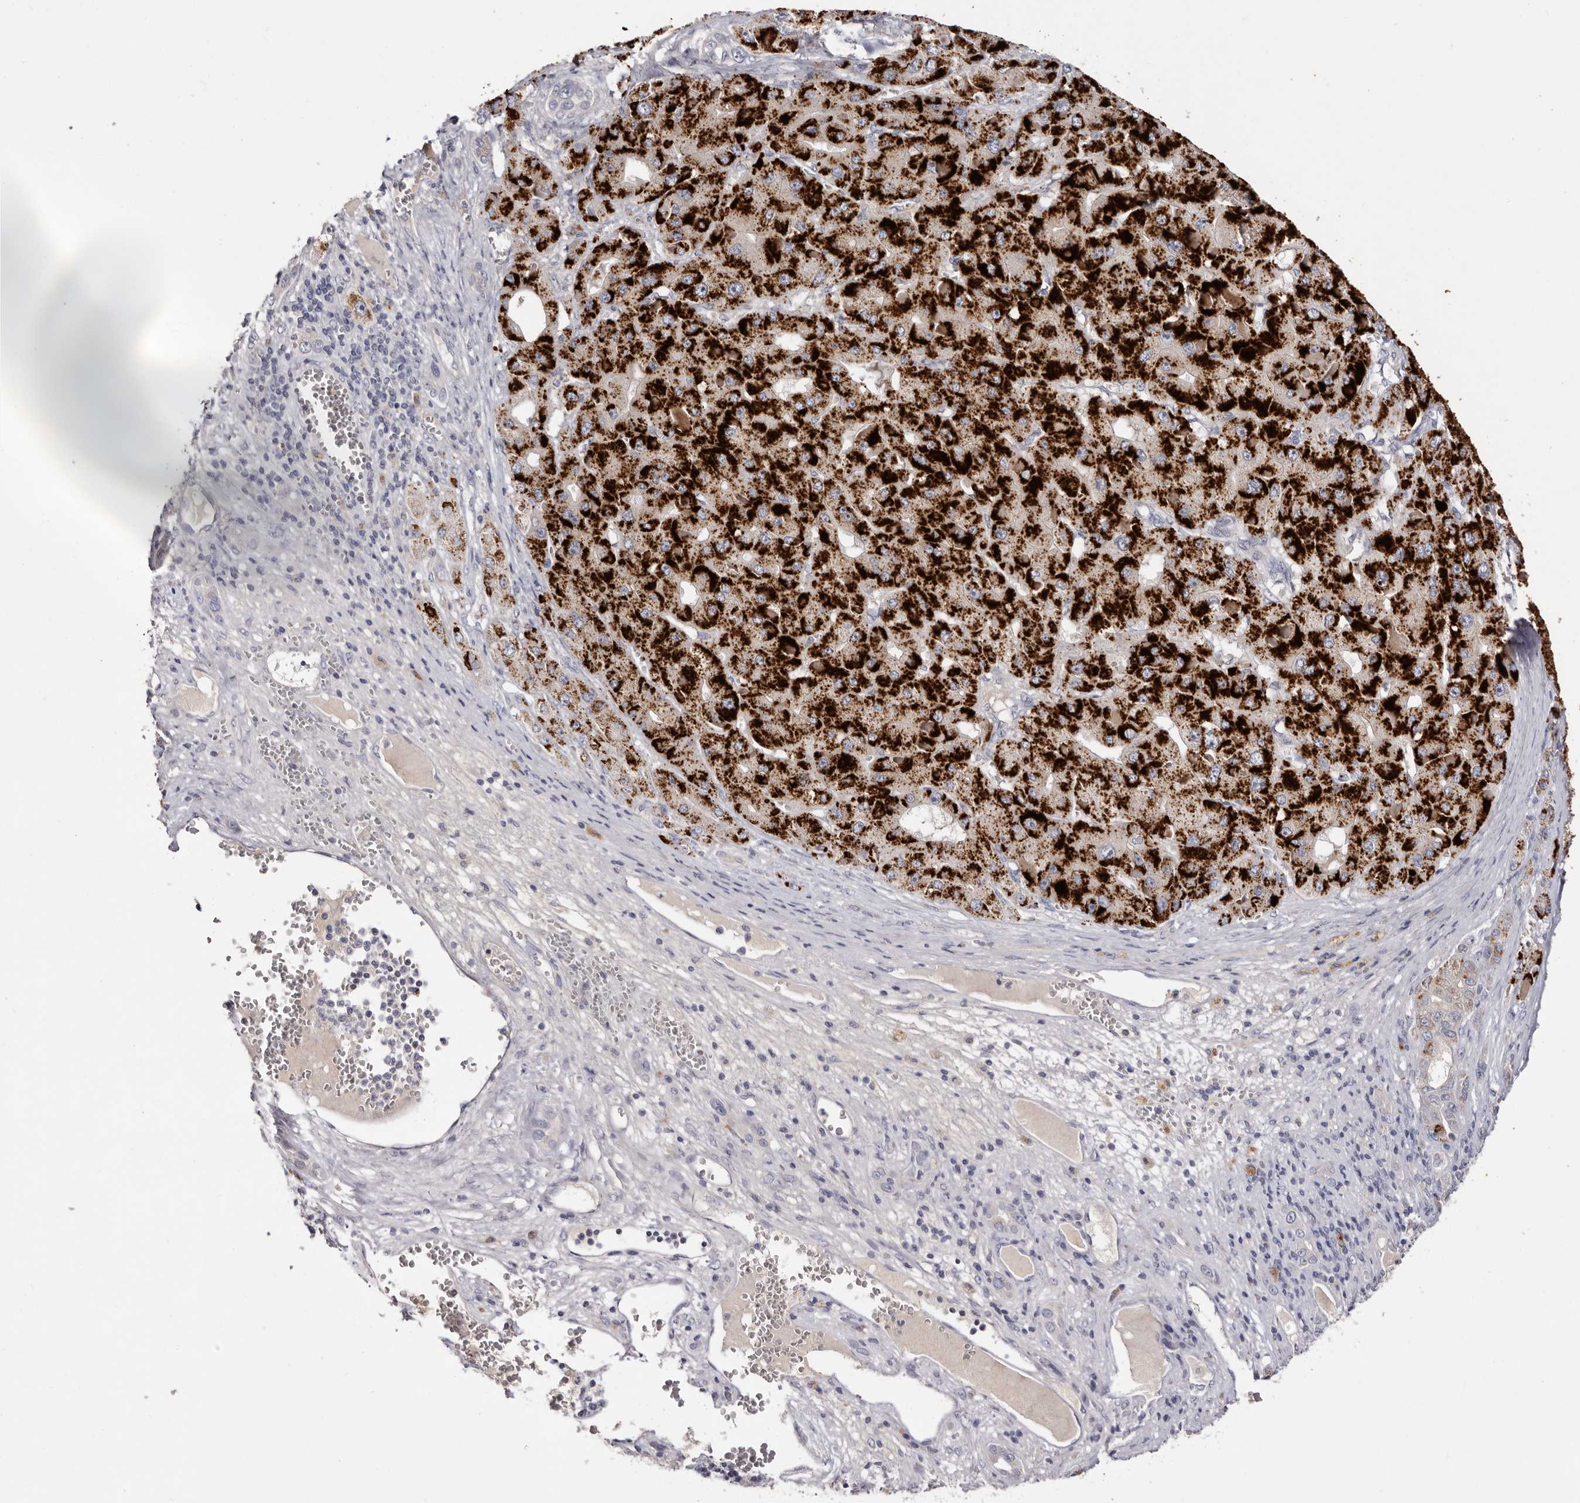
{"staining": {"intensity": "strong", "quantity": ">75%", "location": "cytoplasmic/membranous"}, "tissue": "liver cancer", "cell_type": "Tumor cells", "image_type": "cancer", "snomed": [{"axis": "morphology", "description": "Carcinoma, Hepatocellular, NOS"}, {"axis": "topography", "description": "Liver"}], "caption": "Immunohistochemistry (IHC) of human liver cancer exhibits high levels of strong cytoplasmic/membranous staining in about >75% of tumor cells.", "gene": "S1PR5", "patient": {"sex": "female", "age": 73}}